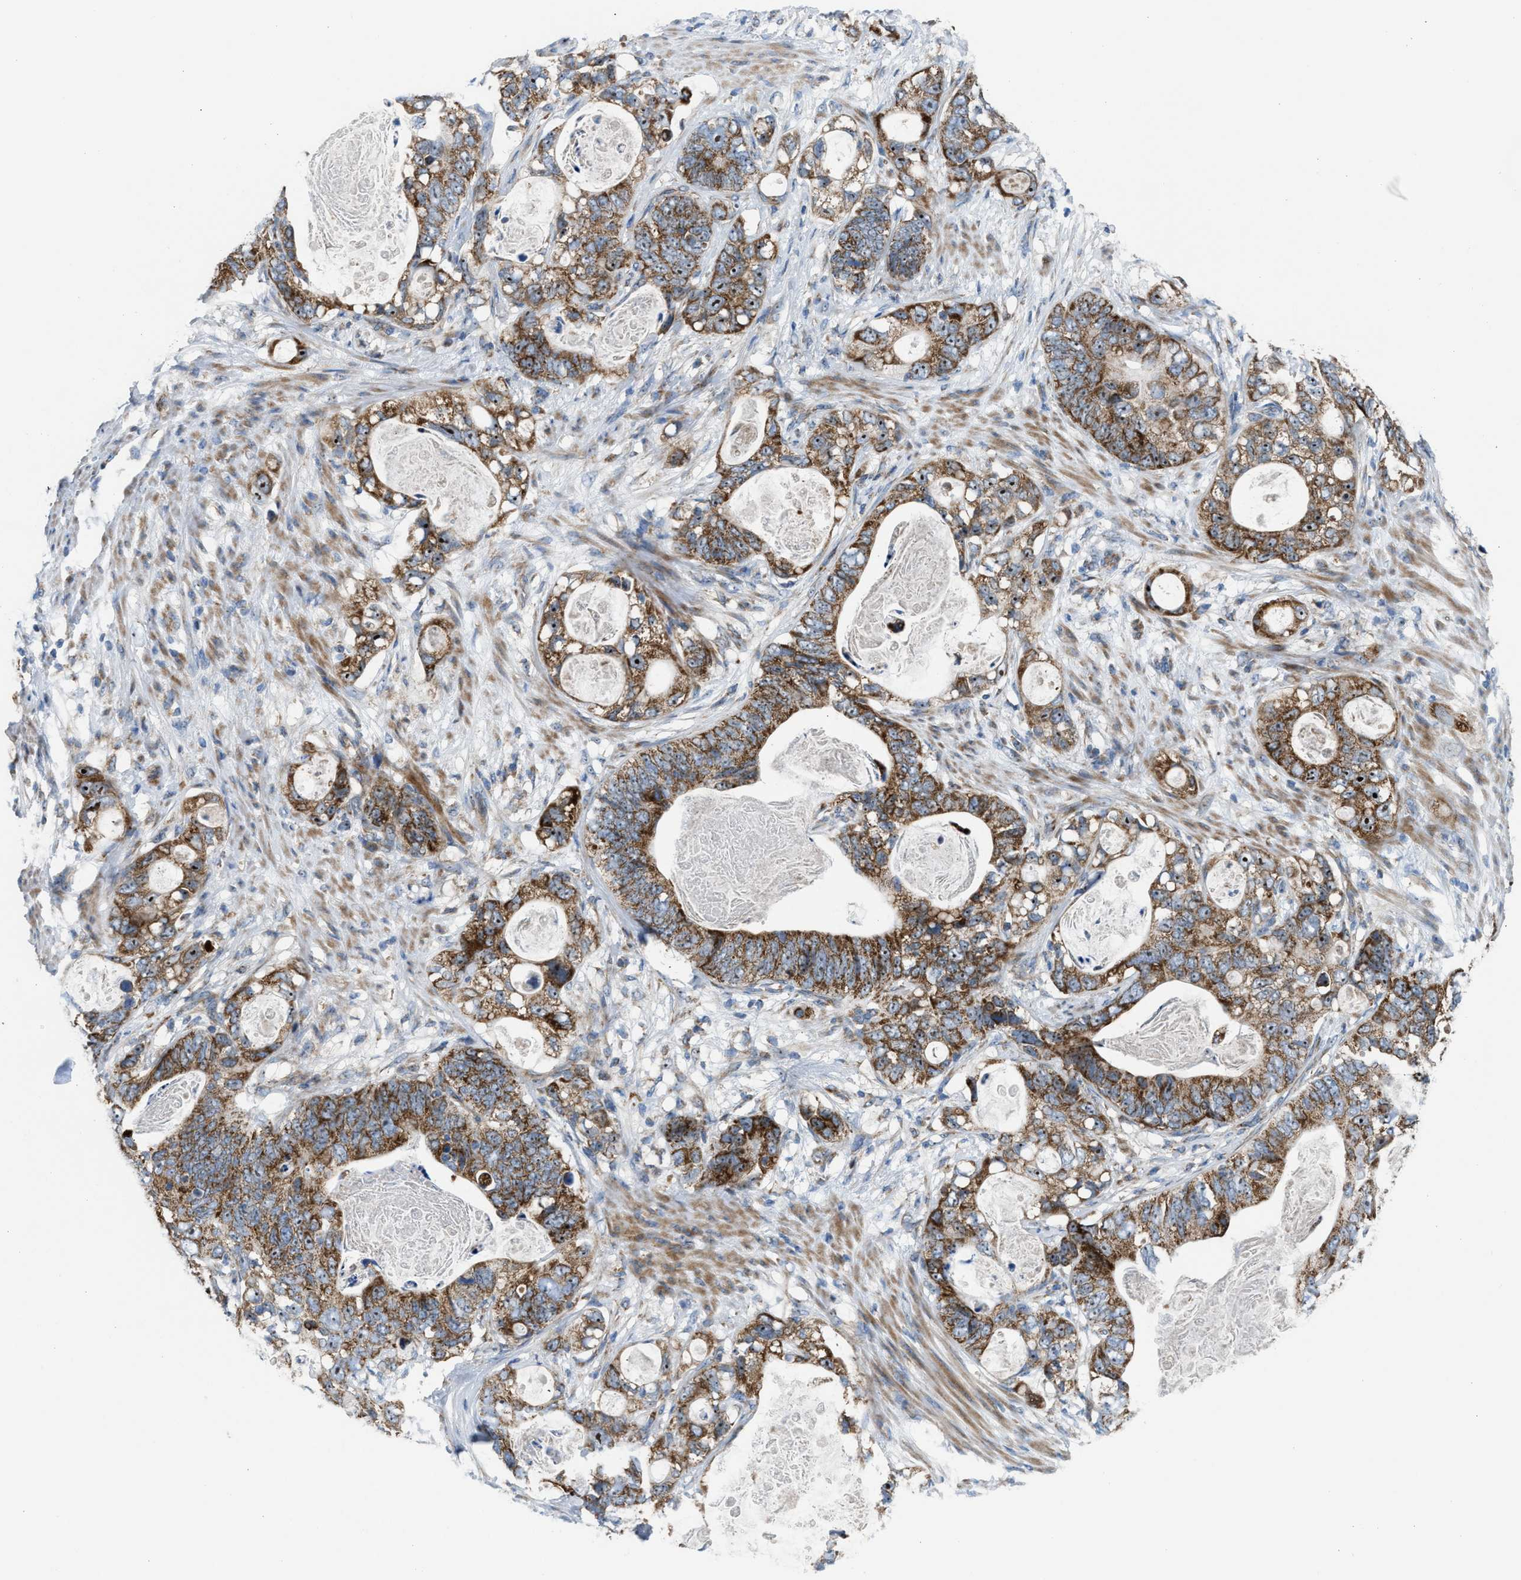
{"staining": {"intensity": "strong", "quantity": ">75%", "location": "cytoplasmic/membranous,nuclear"}, "tissue": "stomach cancer", "cell_type": "Tumor cells", "image_type": "cancer", "snomed": [{"axis": "morphology", "description": "Normal tissue, NOS"}, {"axis": "morphology", "description": "Adenocarcinoma, NOS"}, {"axis": "topography", "description": "Stomach"}], "caption": "A high-resolution image shows immunohistochemistry (IHC) staining of stomach adenocarcinoma, which exhibits strong cytoplasmic/membranous and nuclear expression in approximately >75% of tumor cells.", "gene": "TPH1", "patient": {"sex": "female", "age": 89}}